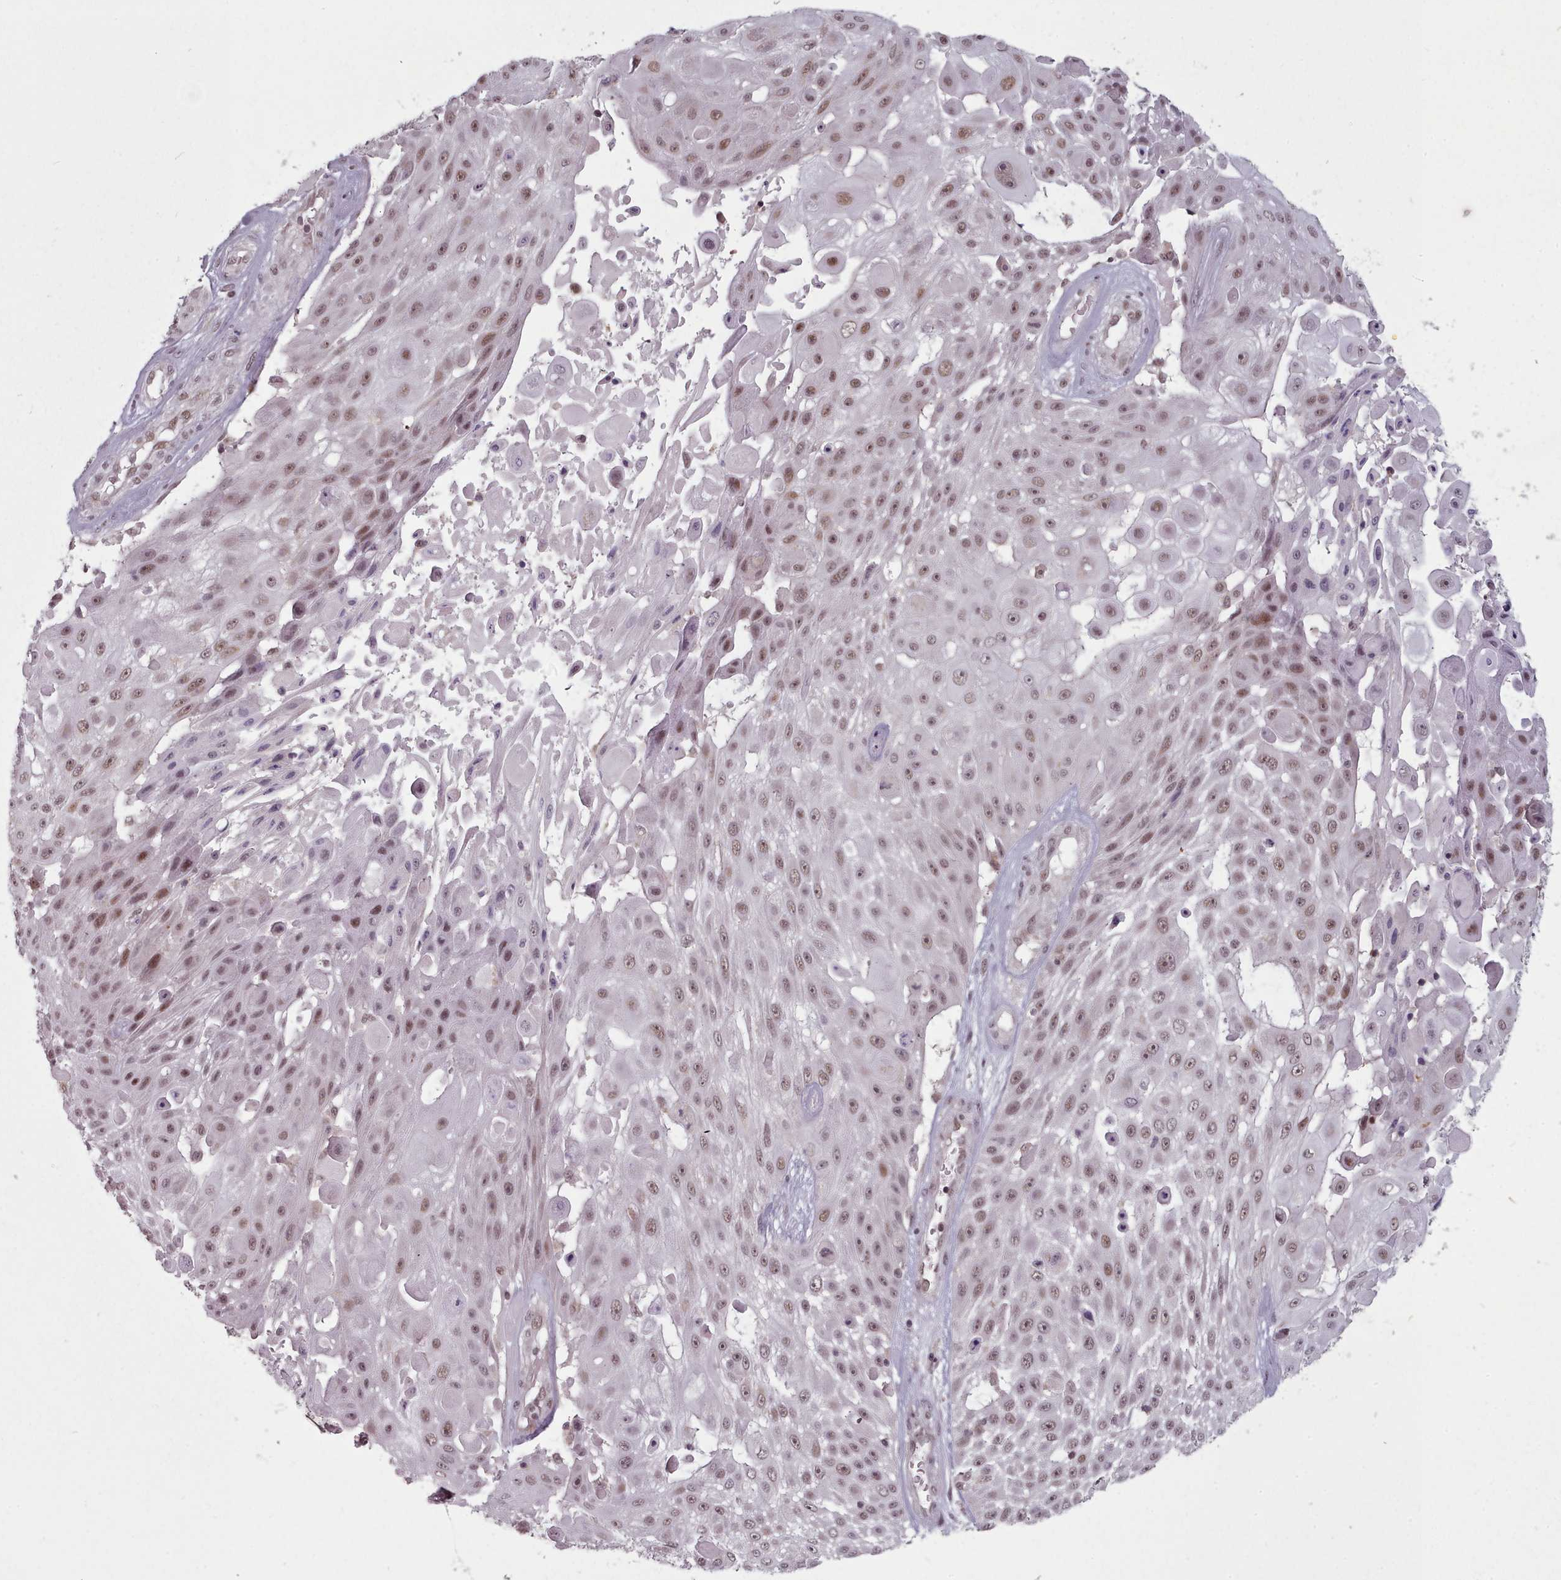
{"staining": {"intensity": "moderate", "quantity": ">75%", "location": "nuclear"}, "tissue": "skin cancer", "cell_type": "Tumor cells", "image_type": "cancer", "snomed": [{"axis": "morphology", "description": "Squamous cell carcinoma, NOS"}, {"axis": "topography", "description": "Skin"}], "caption": "The photomicrograph displays immunohistochemical staining of squamous cell carcinoma (skin). There is moderate nuclear positivity is appreciated in about >75% of tumor cells.", "gene": "SRSF9", "patient": {"sex": "female", "age": 86}}